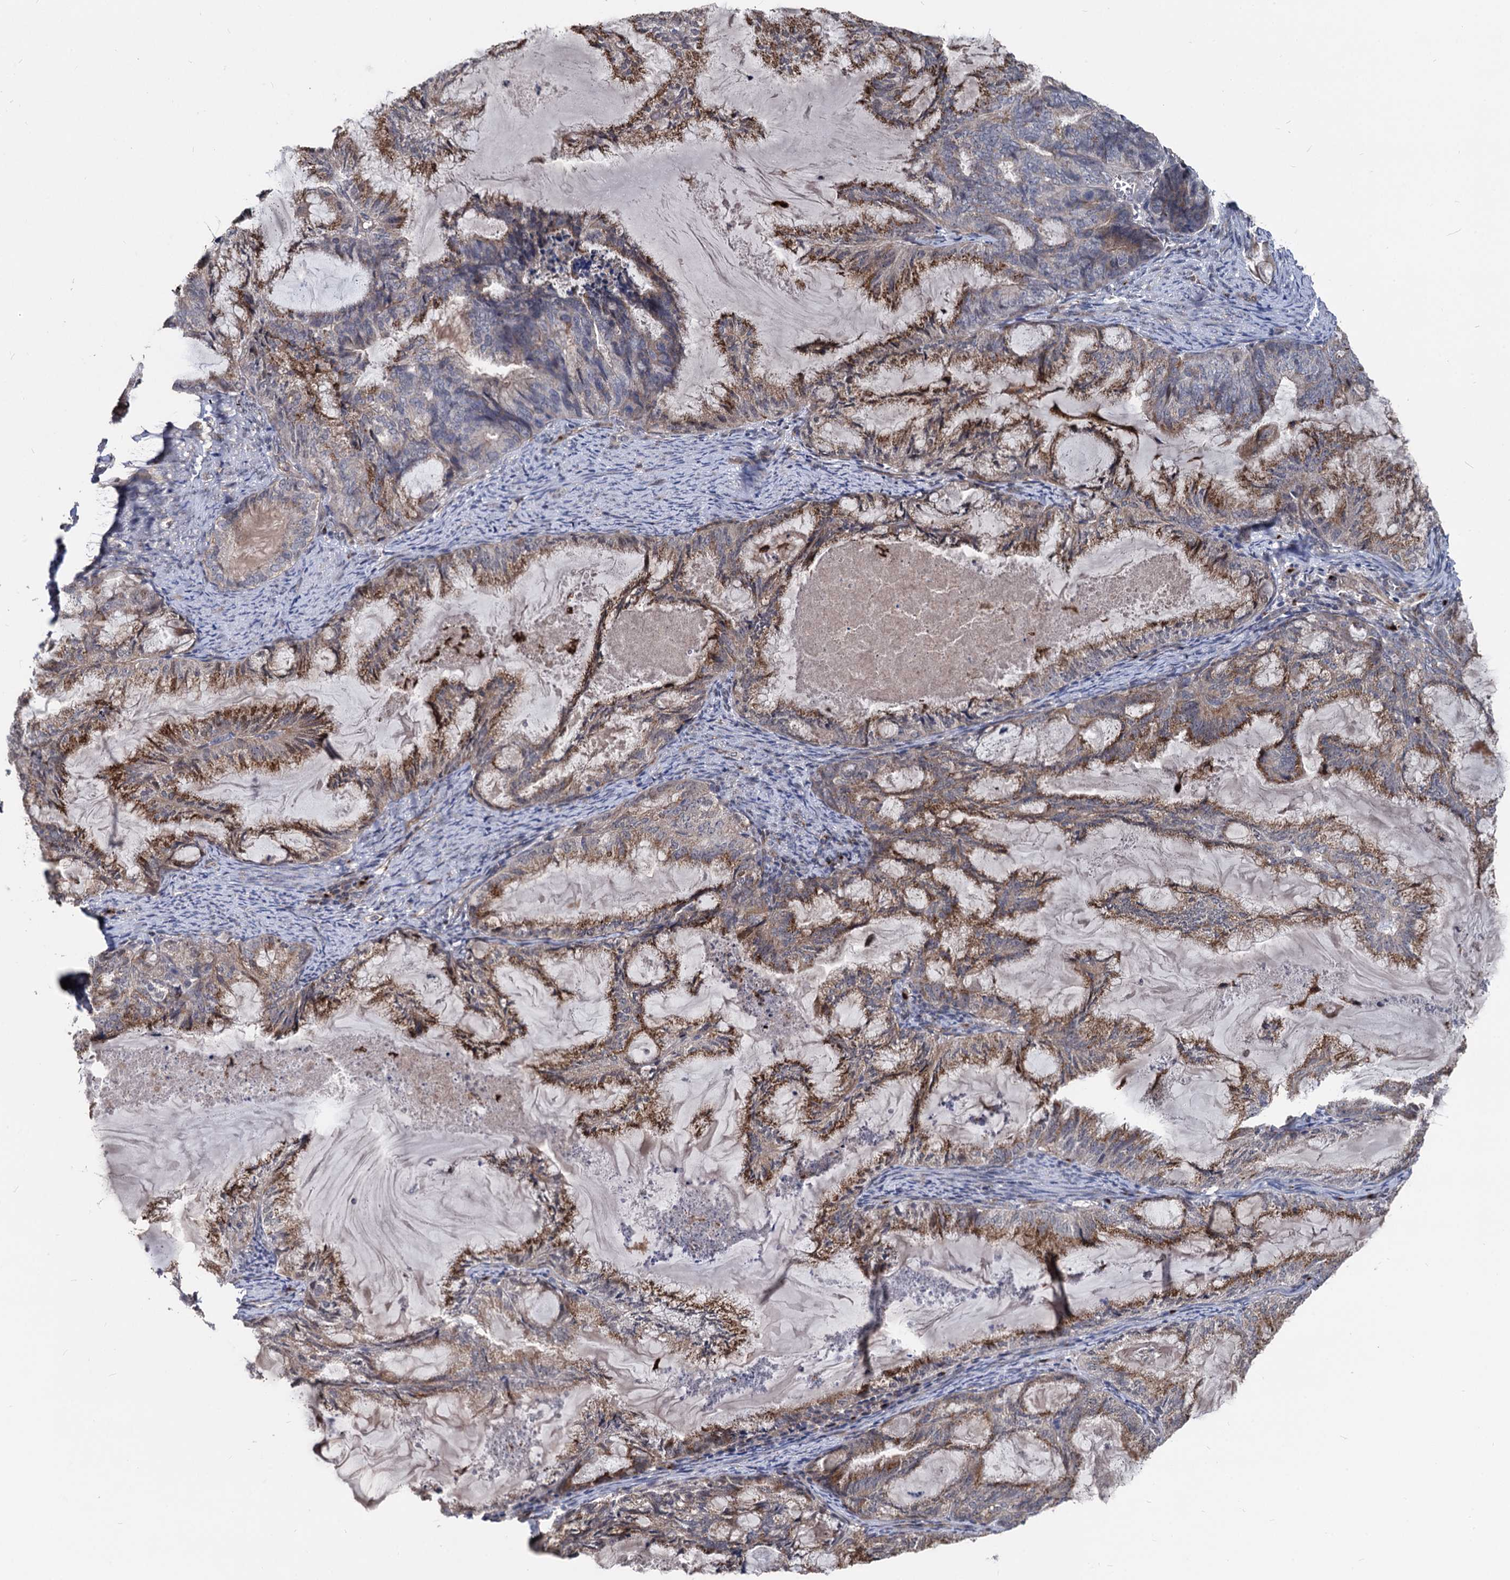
{"staining": {"intensity": "moderate", "quantity": ">75%", "location": "cytoplasmic/membranous"}, "tissue": "endometrial cancer", "cell_type": "Tumor cells", "image_type": "cancer", "snomed": [{"axis": "morphology", "description": "Adenocarcinoma, NOS"}, {"axis": "topography", "description": "Endometrium"}], "caption": "Moderate cytoplasmic/membranous positivity for a protein is appreciated in approximately >75% of tumor cells of endometrial cancer (adenocarcinoma) using immunohistochemistry (IHC).", "gene": "SMAGP", "patient": {"sex": "female", "age": 86}}